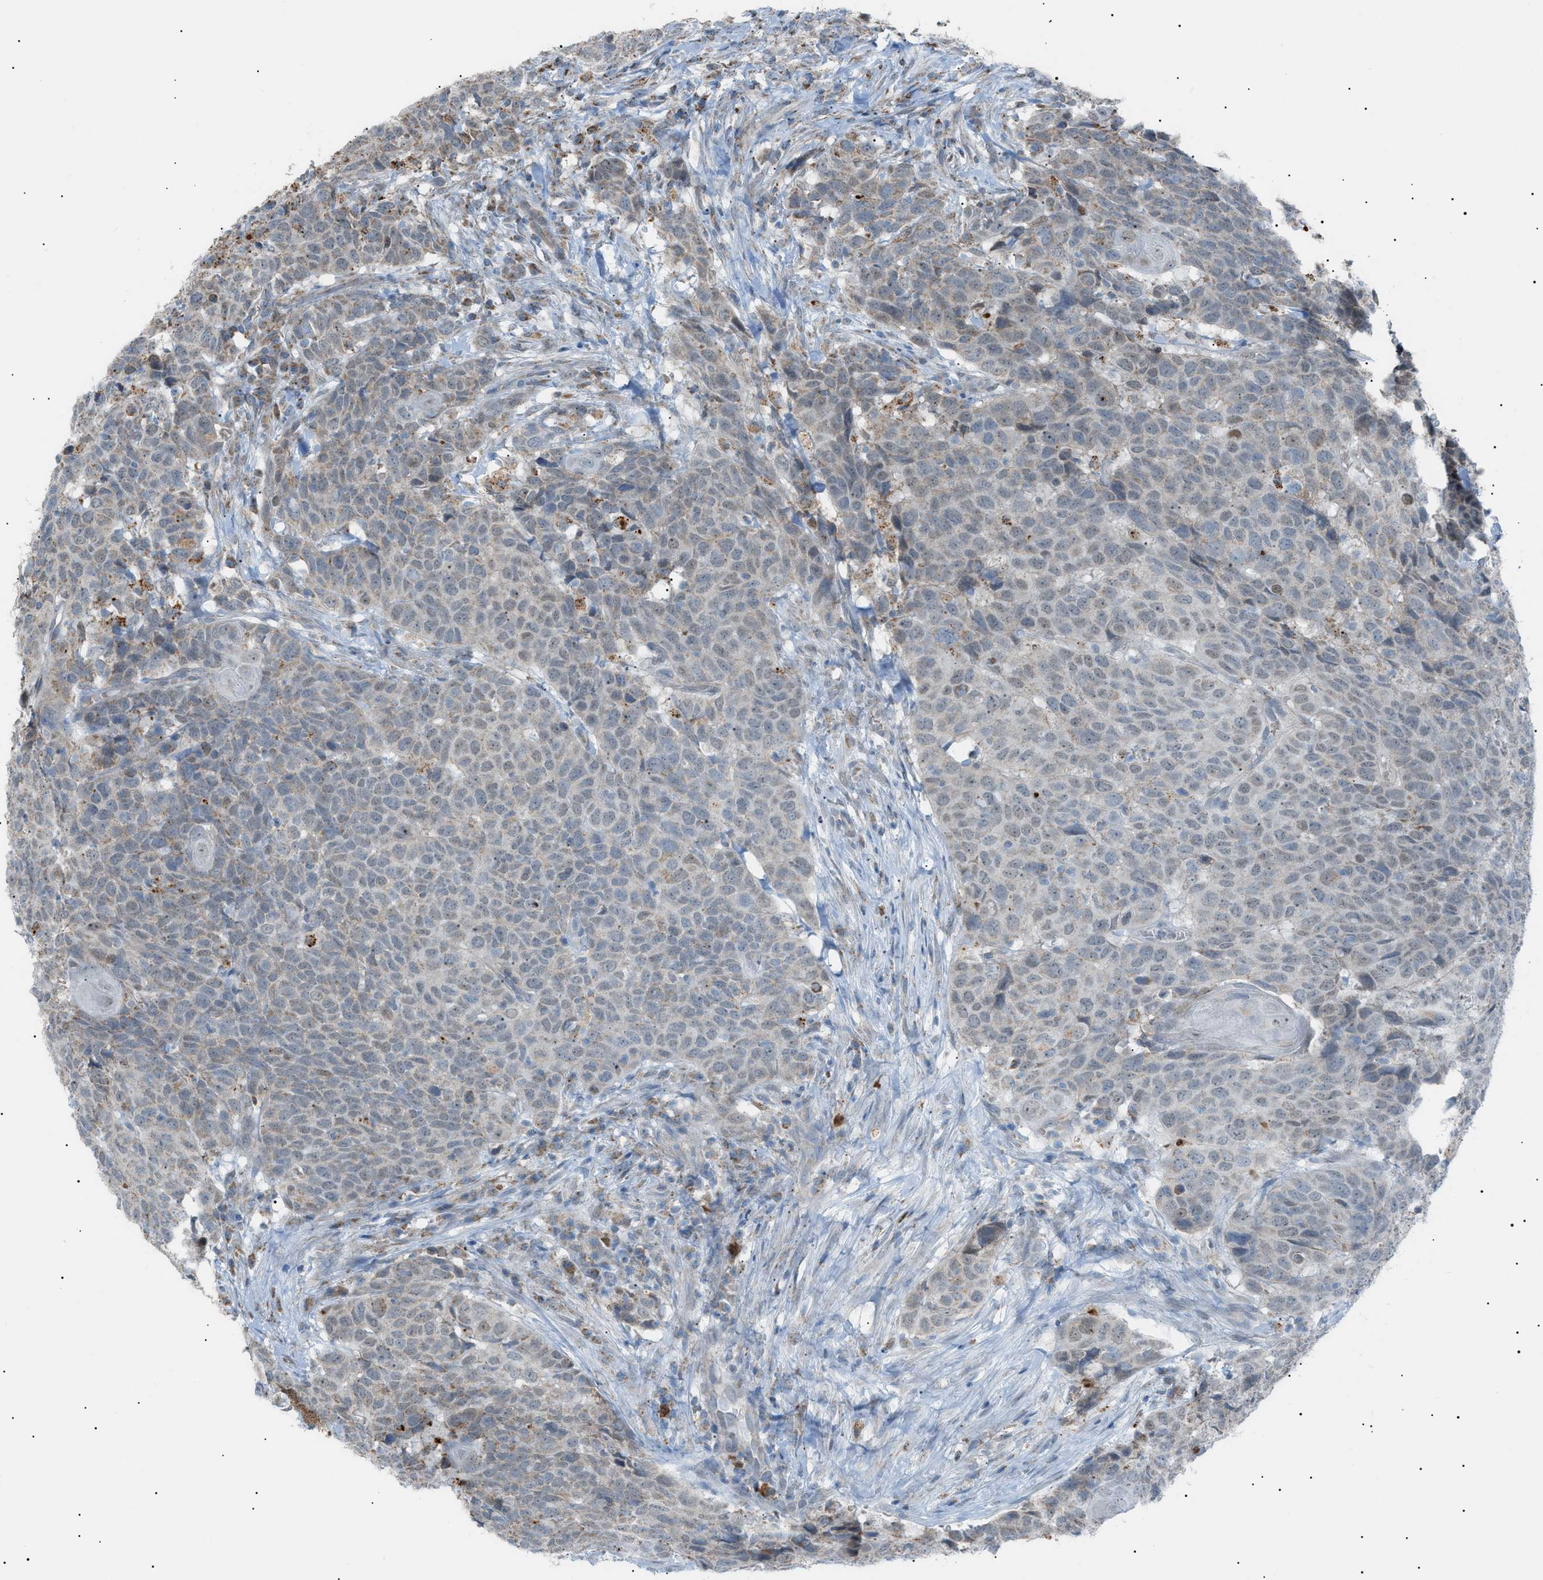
{"staining": {"intensity": "weak", "quantity": "<25%", "location": "cytoplasmic/membranous"}, "tissue": "head and neck cancer", "cell_type": "Tumor cells", "image_type": "cancer", "snomed": [{"axis": "morphology", "description": "Squamous cell carcinoma, NOS"}, {"axis": "topography", "description": "Head-Neck"}], "caption": "The immunohistochemistry image has no significant positivity in tumor cells of head and neck cancer tissue. (DAB IHC visualized using brightfield microscopy, high magnification).", "gene": "ZNF516", "patient": {"sex": "male", "age": 66}}